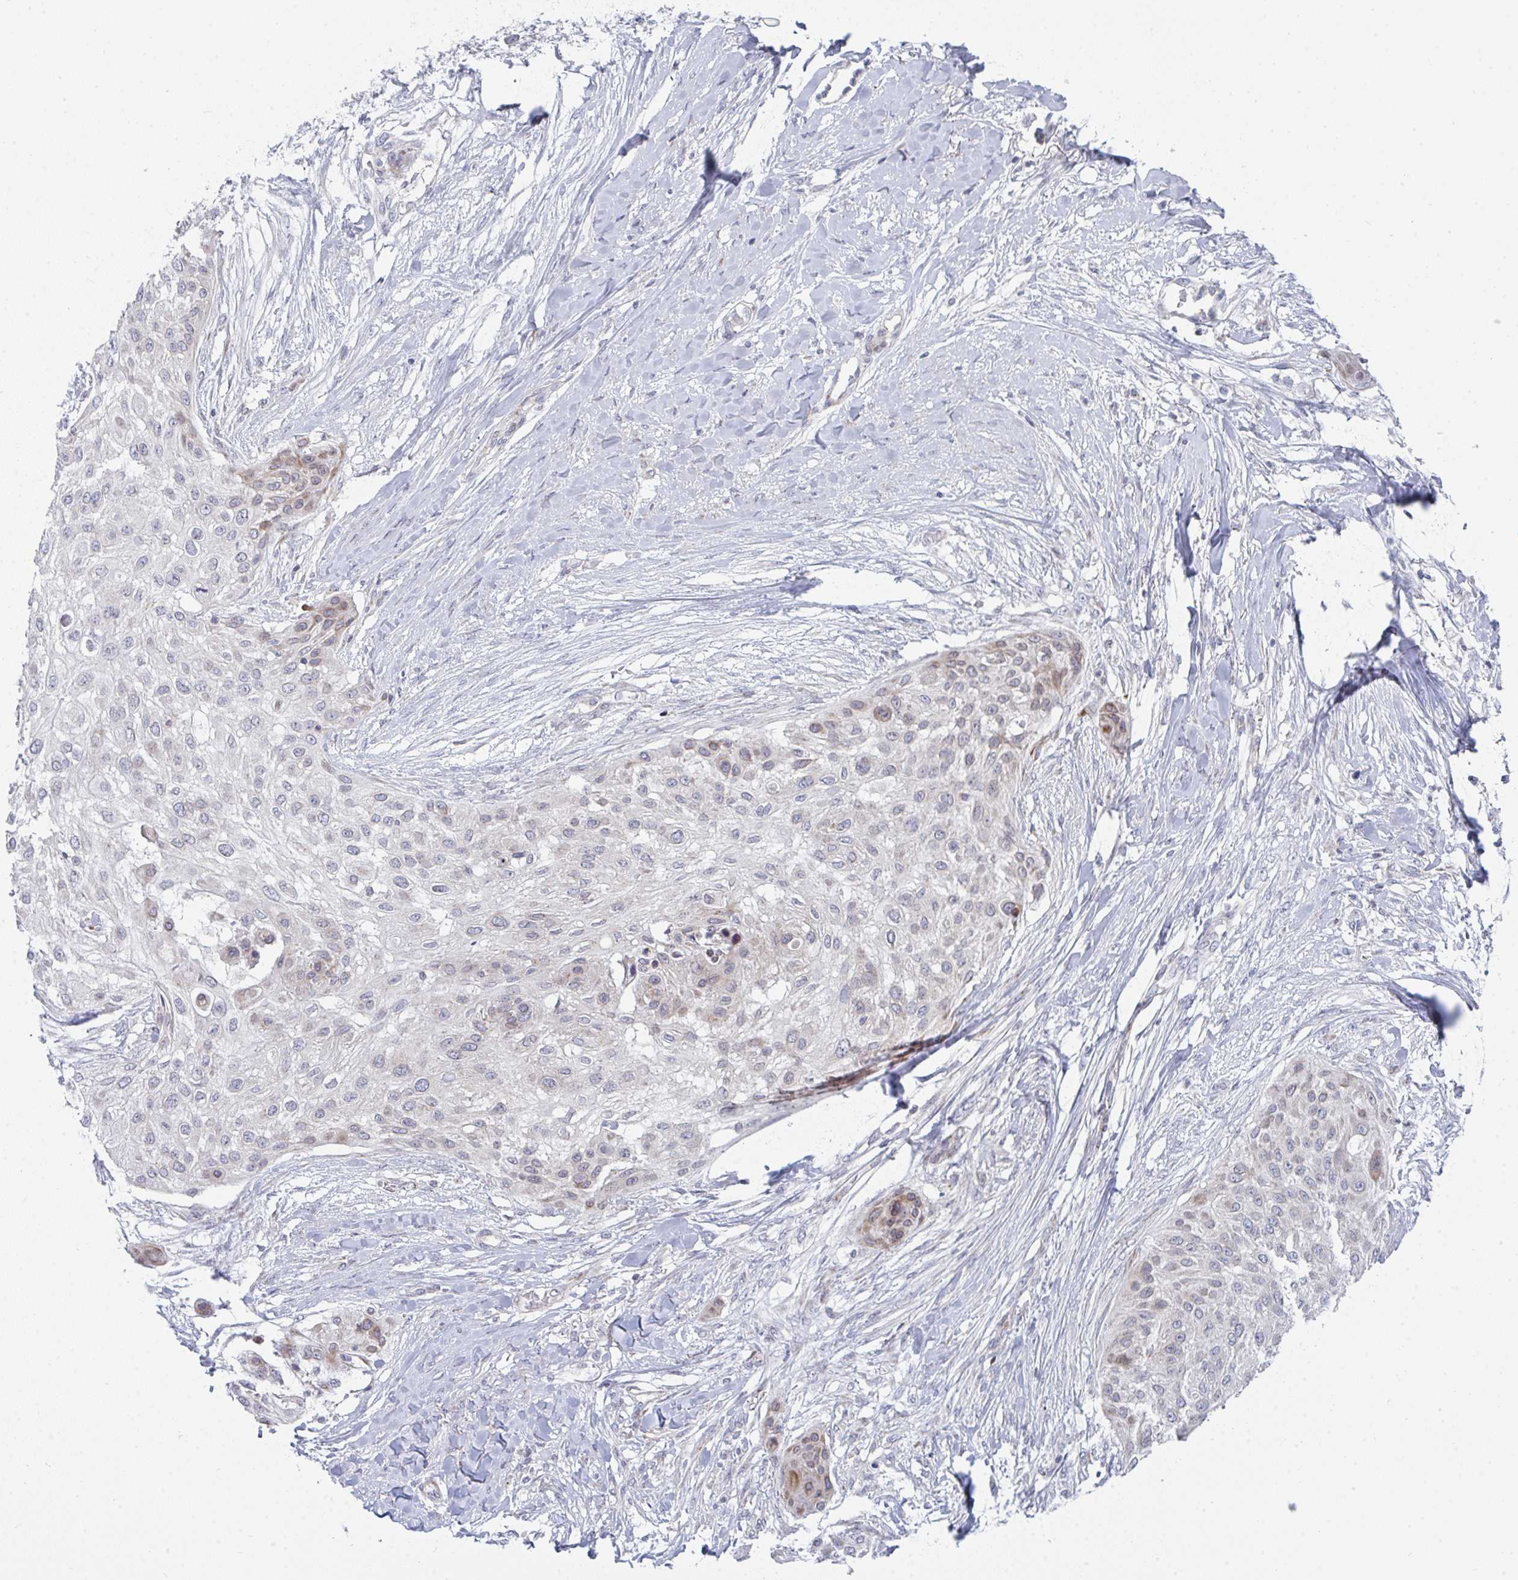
{"staining": {"intensity": "weak", "quantity": "<25%", "location": "nuclear"}, "tissue": "skin cancer", "cell_type": "Tumor cells", "image_type": "cancer", "snomed": [{"axis": "morphology", "description": "Squamous cell carcinoma, NOS"}, {"axis": "topography", "description": "Skin"}], "caption": "There is no significant positivity in tumor cells of squamous cell carcinoma (skin).", "gene": "PRKCH", "patient": {"sex": "female", "age": 87}}